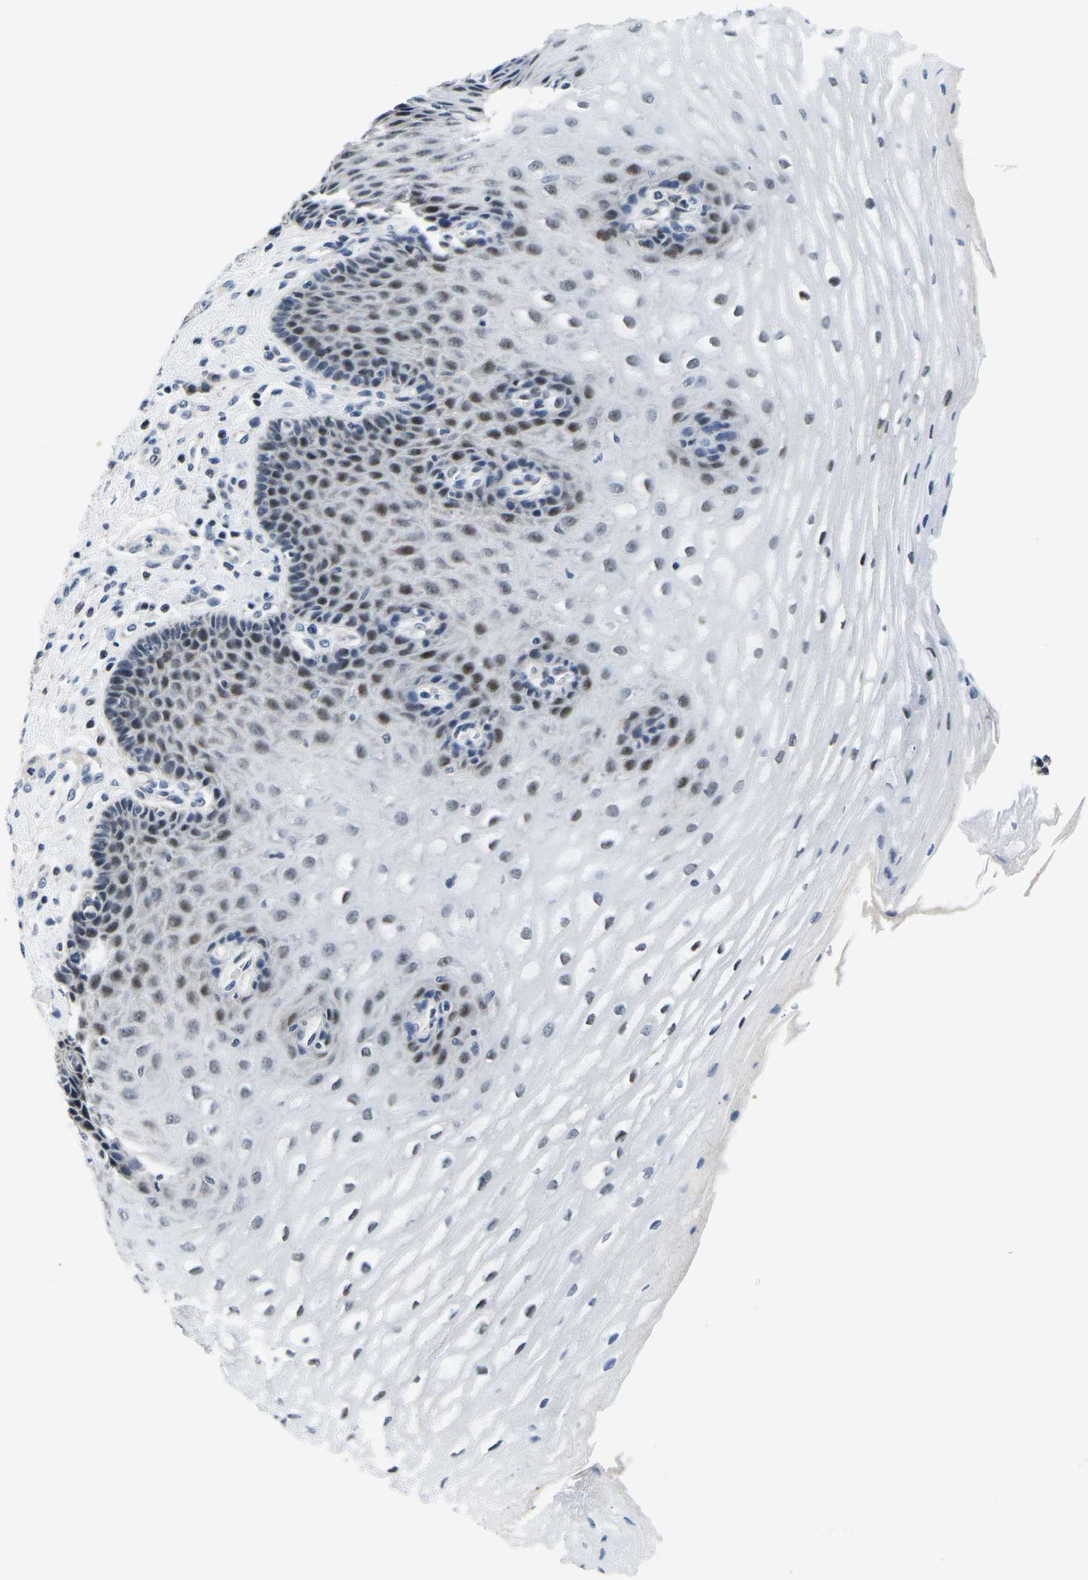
{"staining": {"intensity": "strong", "quantity": ">75%", "location": "nuclear"}, "tissue": "esophagus", "cell_type": "Squamous epithelial cells", "image_type": "normal", "snomed": [{"axis": "morphology", "description": "Normal tissue, NOS"}, {"axis": "topography", "description": "Esophagus"}], "caption": "Esophagus stained with DAB (3,3'-diaminobenzidine) immunohistochemistry (IHC) demonstrates high levels of strong nuclear expression in approximately >75% of squamous epithelial cells. (DAB IHC, brown staining for protein, blue staining for nuclei).", "gene": "CDC73", "patient": {"sex": "male", "age": 54}}